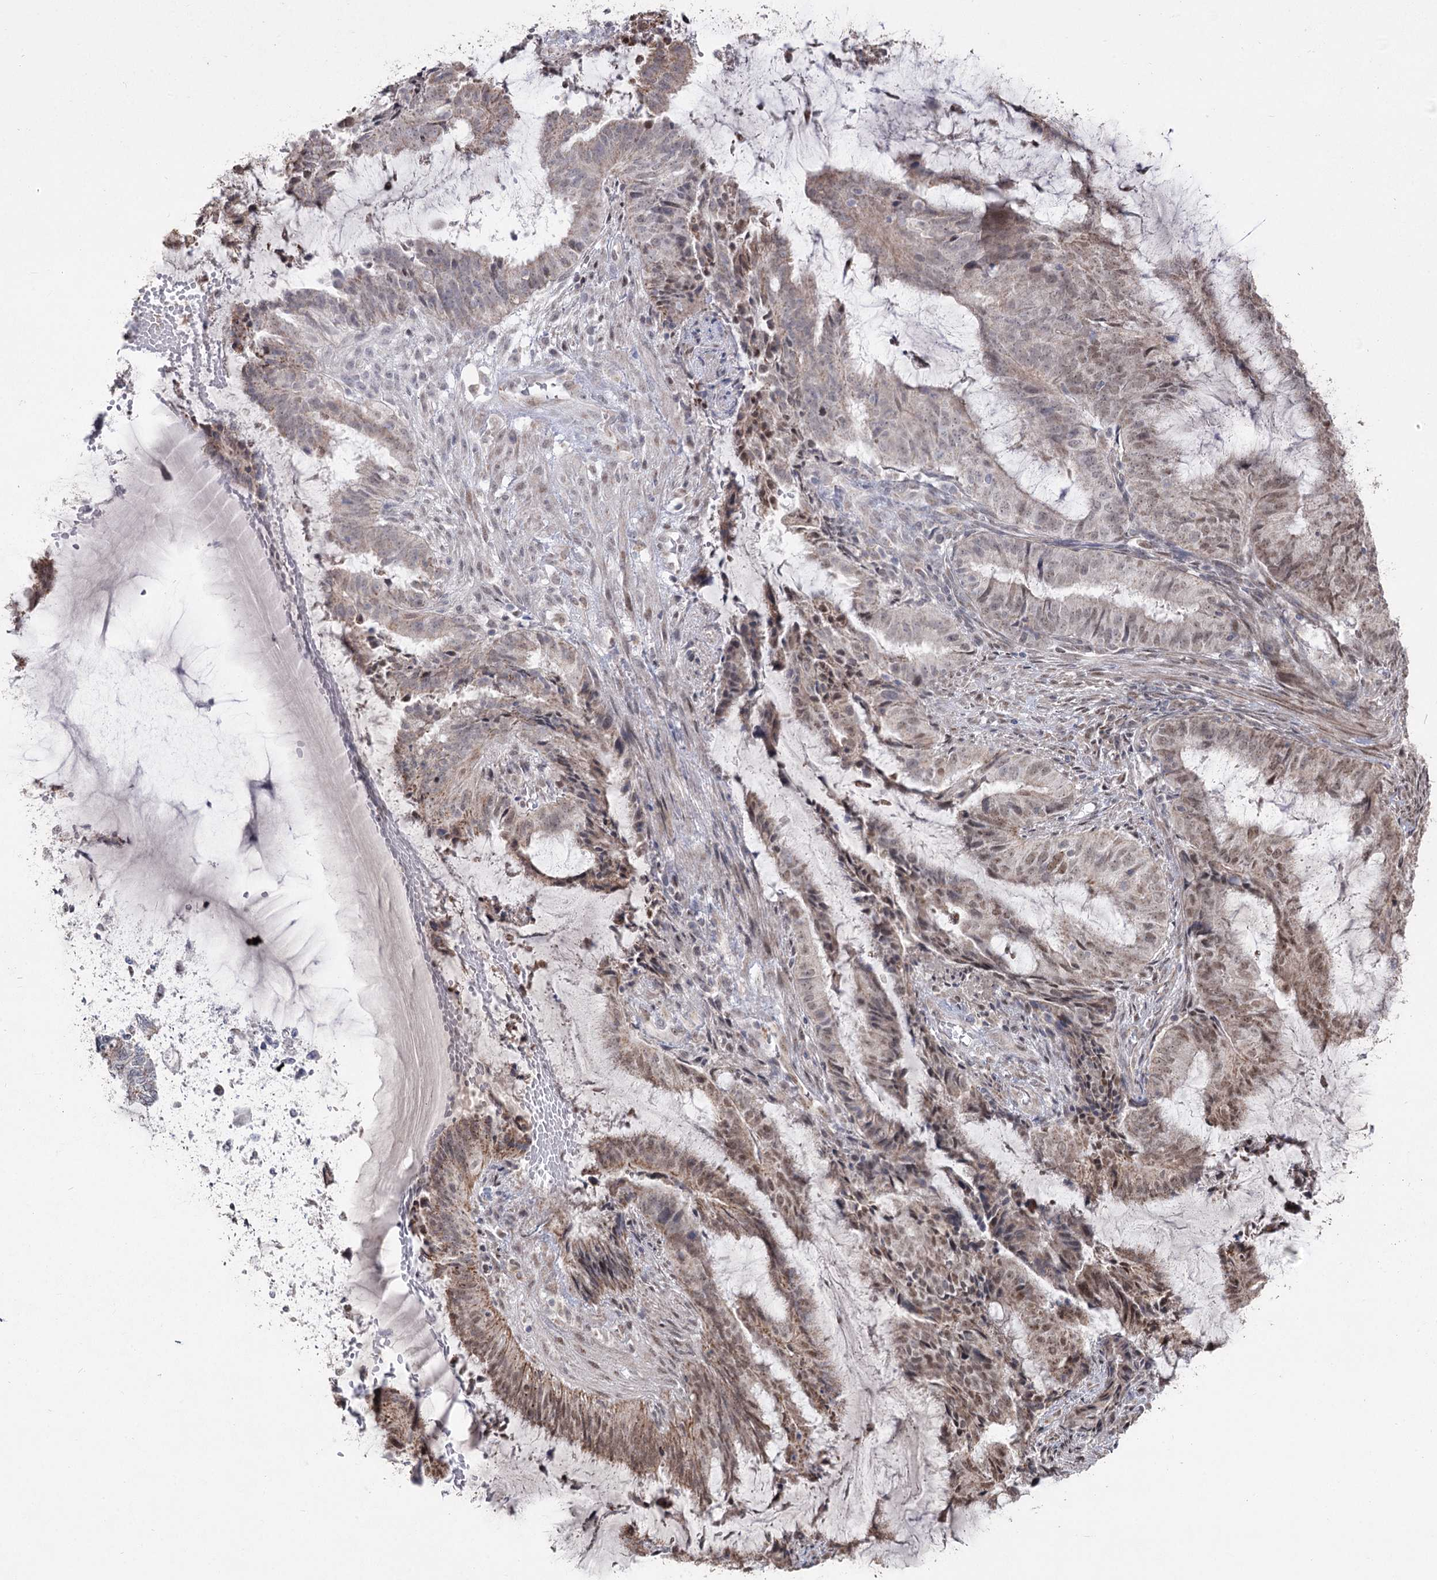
{"staining": {"intensity": "weak", "quantity": "25%-75%", "location": "cytoplasmic/membranous,nuclear"}, "tissue": "endometrial cancer", "cell_type": "Tumor cells", "image_type": "cancer", "snomed": [{"axis": "morphology", "description": "Adenocarcinoma, NOS"}, {"axis": "topography", "description": "Endometrium"}], "caption": "A brown stain highlights weak cytoplasmic/membranous and nuclear staining of a protein in endometrial cancer (adenocarcinoma) tumor cells.", "gene": "RUFY4", "patient": {"sex": "female", "age": 51}}